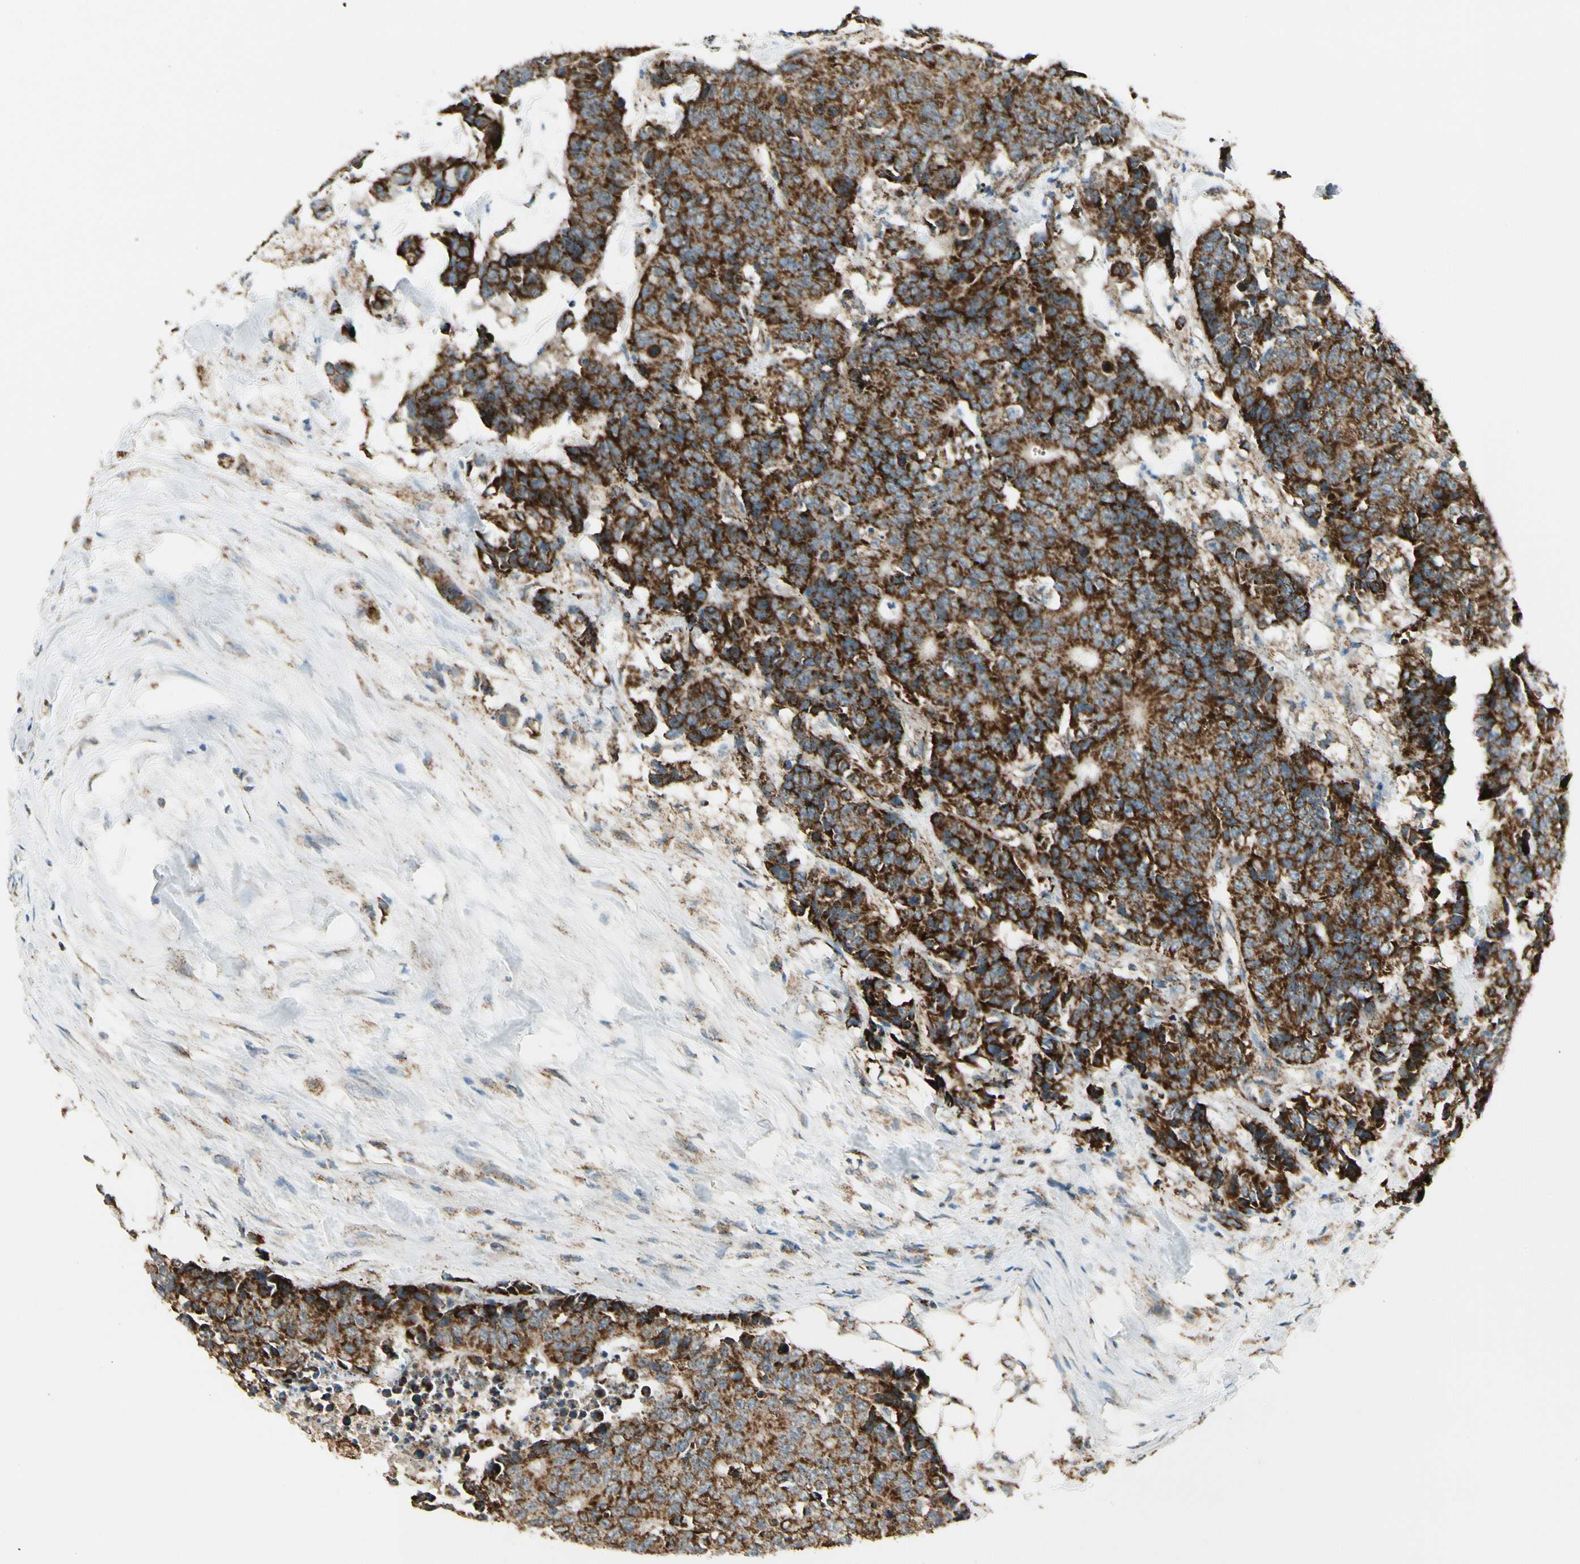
{"staining": {"intensity": "strong", "quantity": ">75%", "location": "cytoplasmic/membranous"}, "tissue": "colorectal cancer", "cell_type": "Tumor cells", "image_type": "cancer", "snomed": [{"axis": "morphology", "description": "Adenocarcinoma, NOS"}, {"axis": "topography", "description": "Colon"}], "caption": "Approximately >75% of tumor cells in human colorectal adenocarcinoma reveal strong cytoplasmic/membranous protein positivity as visualized by brown immunohistochemical staining.", "gene": "EPHB3", "patient": {"sex": "female", "age": 86}}